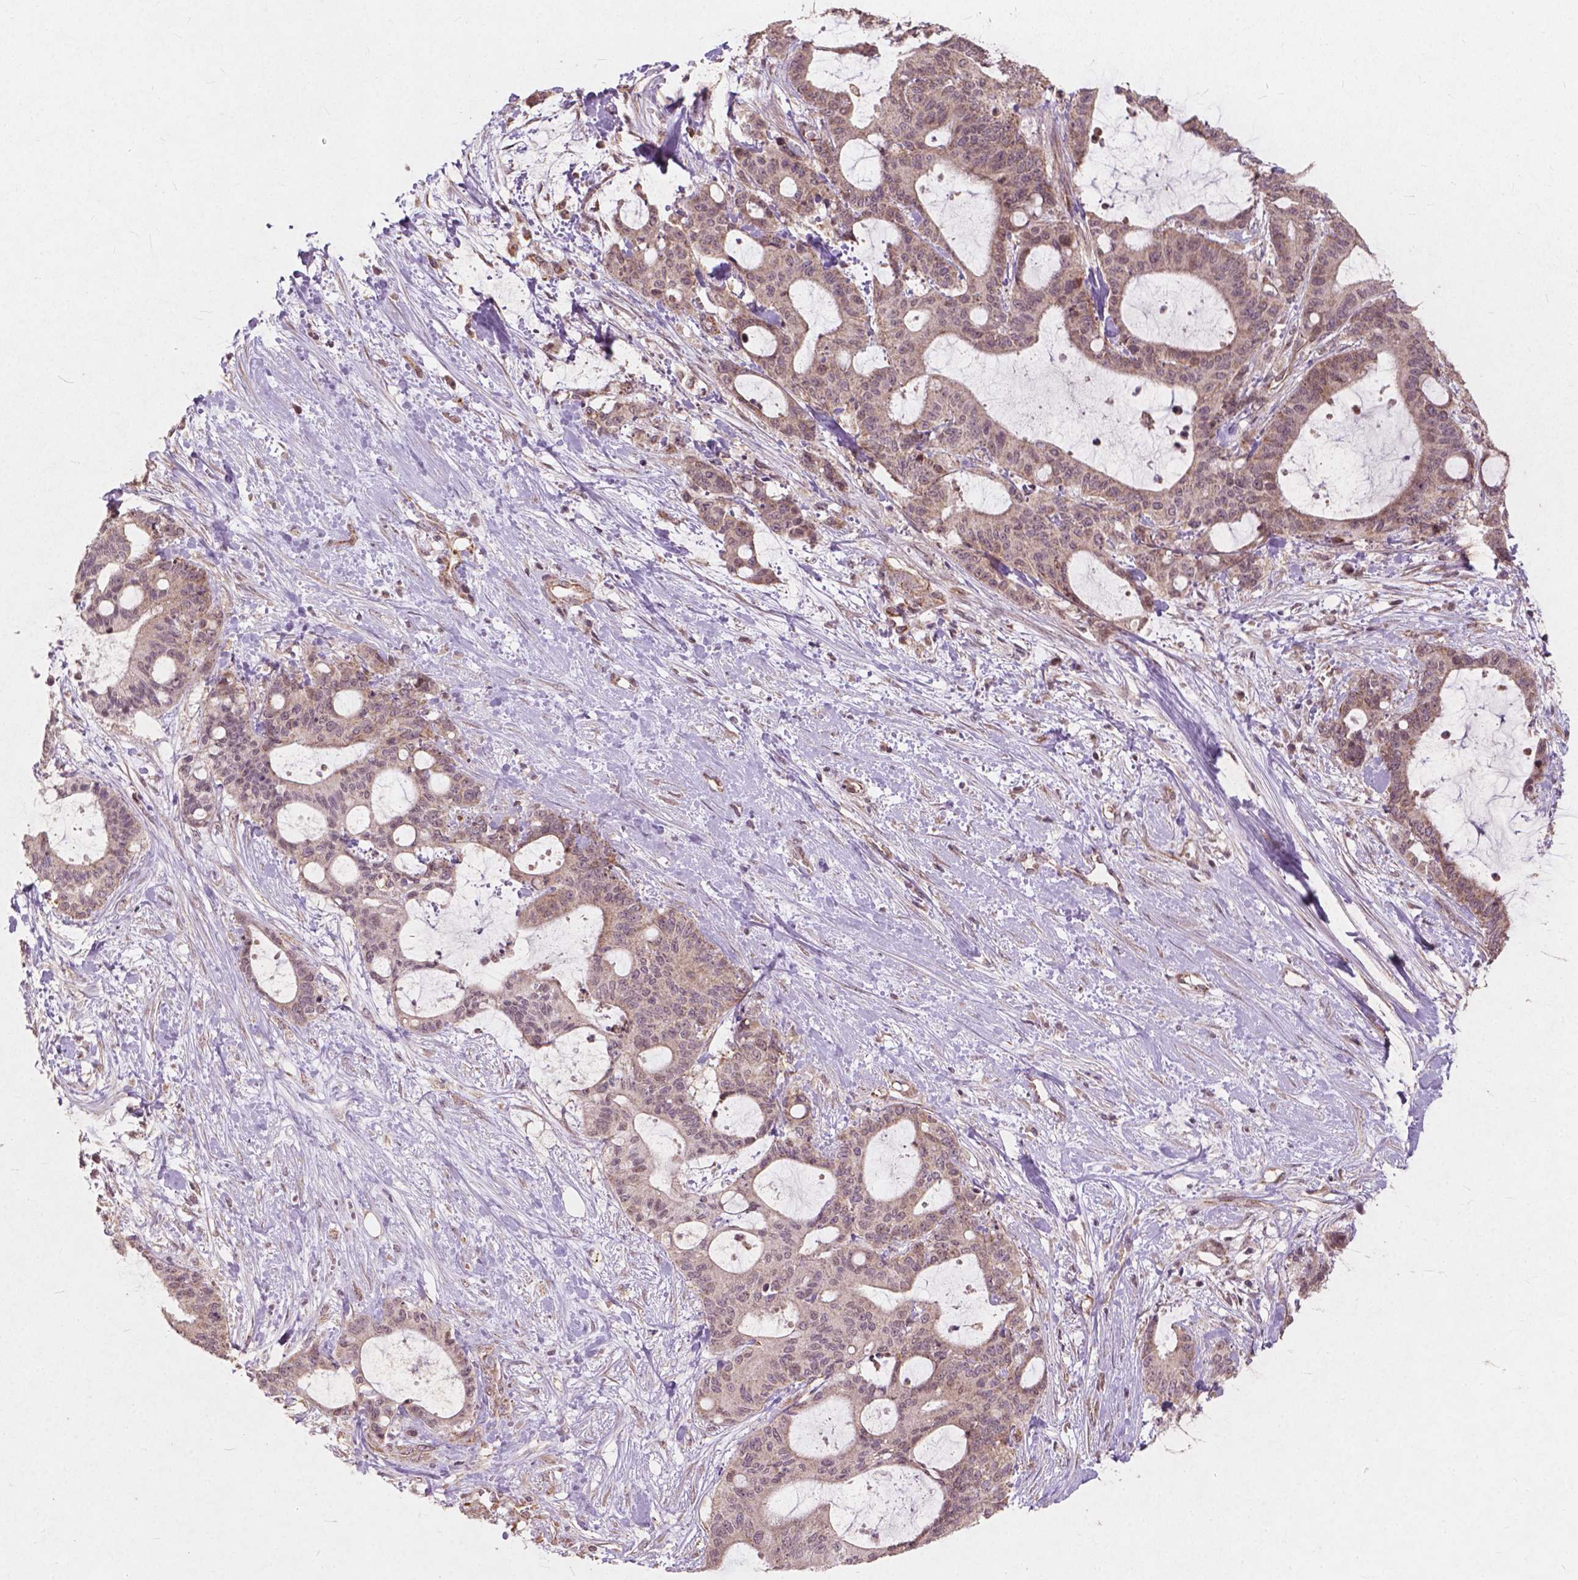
{"staining": {"intensity": "weak", "quantity": "25%-75%", "location": "cytoplasmic/membranous"}, "tissue": "liver cancer", "cell_type": "Tumor cells", "image_type": "cancer", "snomed": [{"axis": "morphology", "description": "Cholangiocarcinoma"}, {"axis": "topography", "description": "Liver"}], "caption": "IHC histopathology image of human liver cholangiocarcinoma stained for a protein (brown), which demonstrates low levels of weak cytoplasmic/membranous expression in about 25%-75% of tumor cells.", "gene": "SMAD2", "patient": {"sex": "female", "age": 73}}